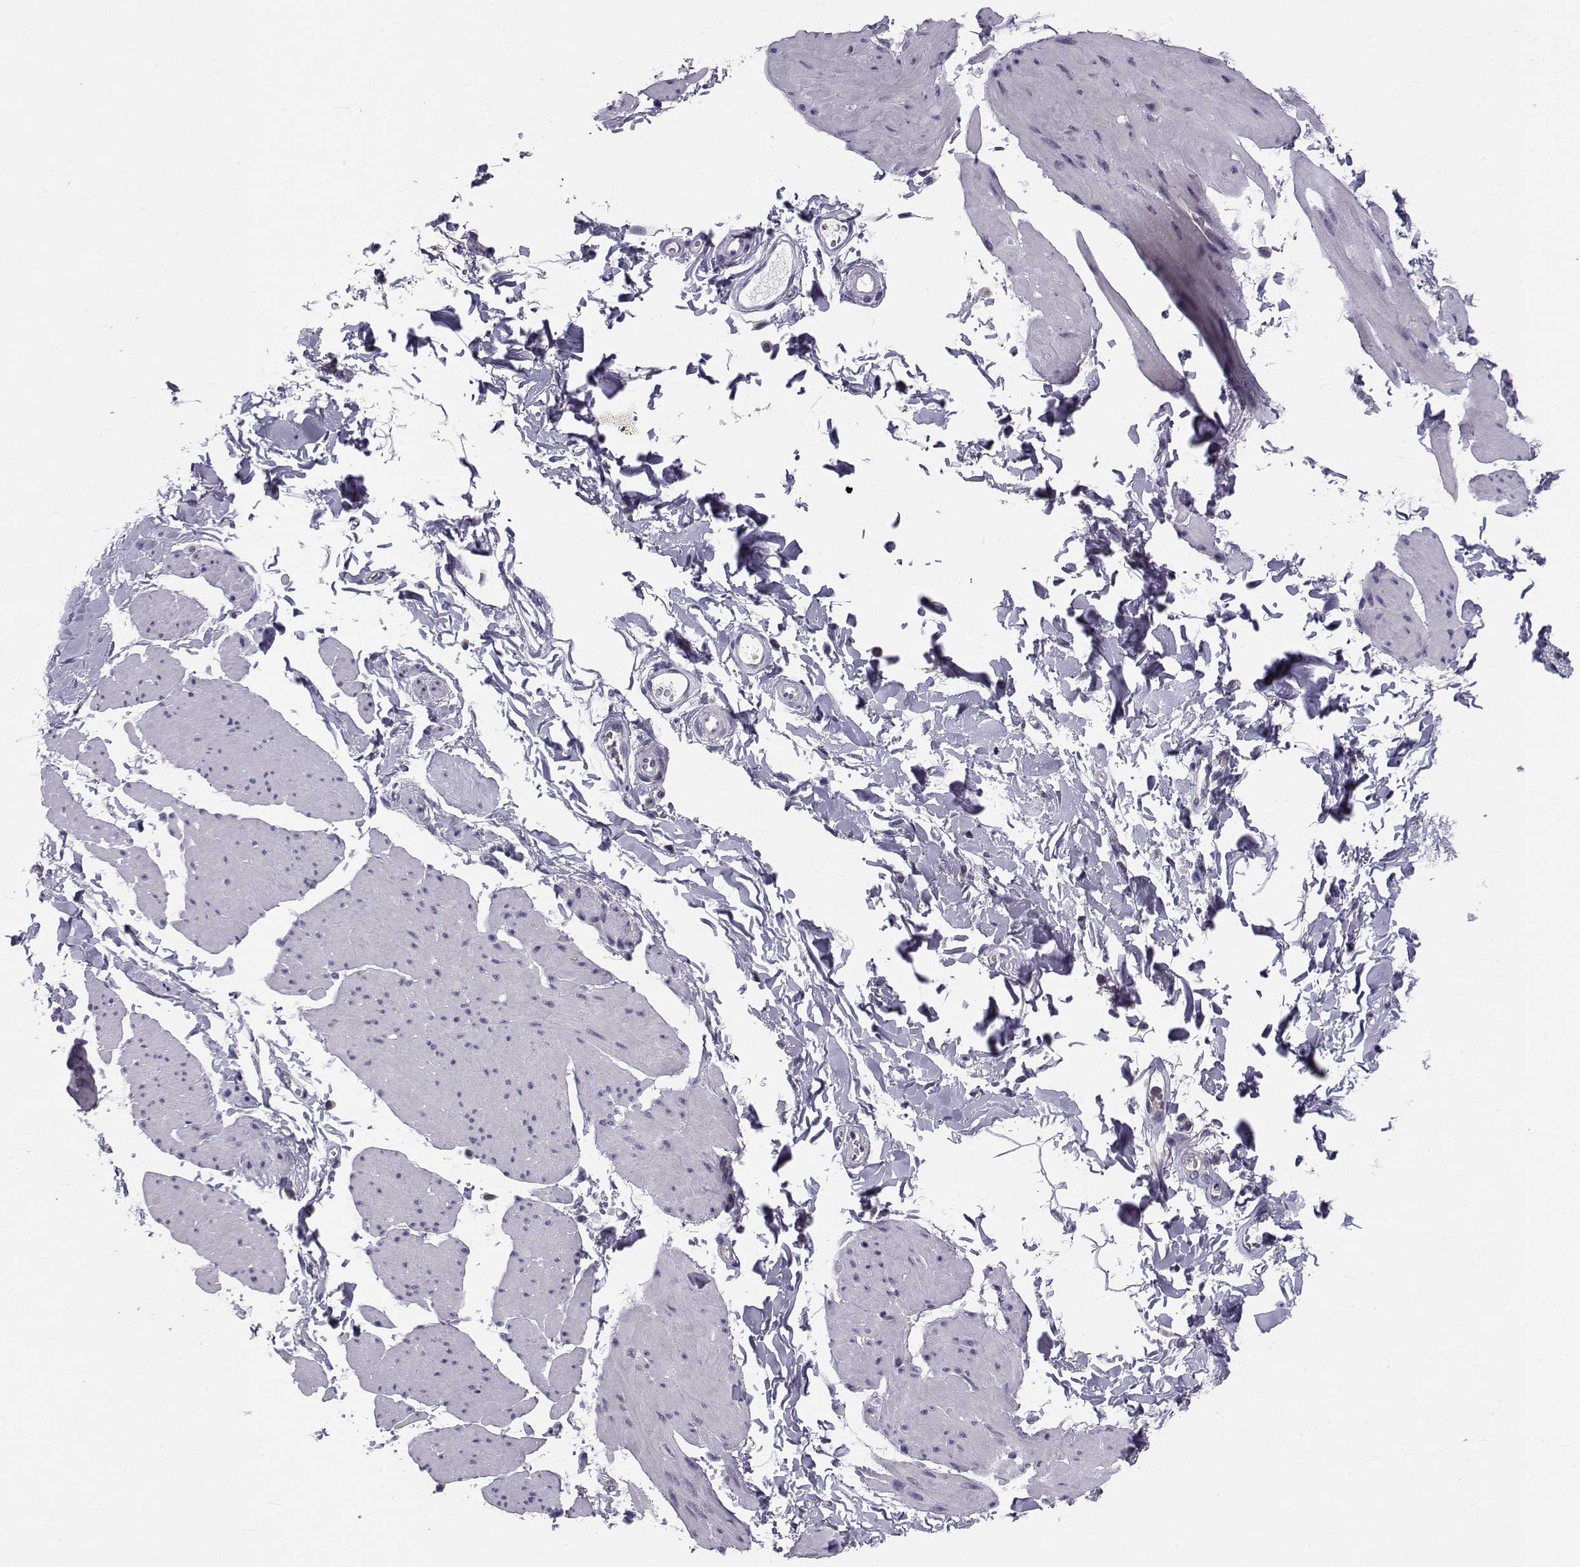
{"staining": {"intensity": "negative", "quantity": "none", "location": "none"}, "tissue": "smooth muscle", "cell_type": "Smooth muscle cells", "image_type": "normal", "snomed": [{"axis": "morphology", "description": "Normal tissue, NOS"}, {"axis": "topography", "description": "Adipose tissue"}, {"axis": "topography", "description": "Smooth muscle"}, {"axis": "topography", "description": "Peripheral nerve tissue"}], "caption": "Smooth muscle cells are negative for protein expression in normal human smooth muscle. (Immunohistochemistry, brightfield microscopy, high magnification).", "gene": "ANGPT1", "patient": {"sex": "male", "age": 83}}